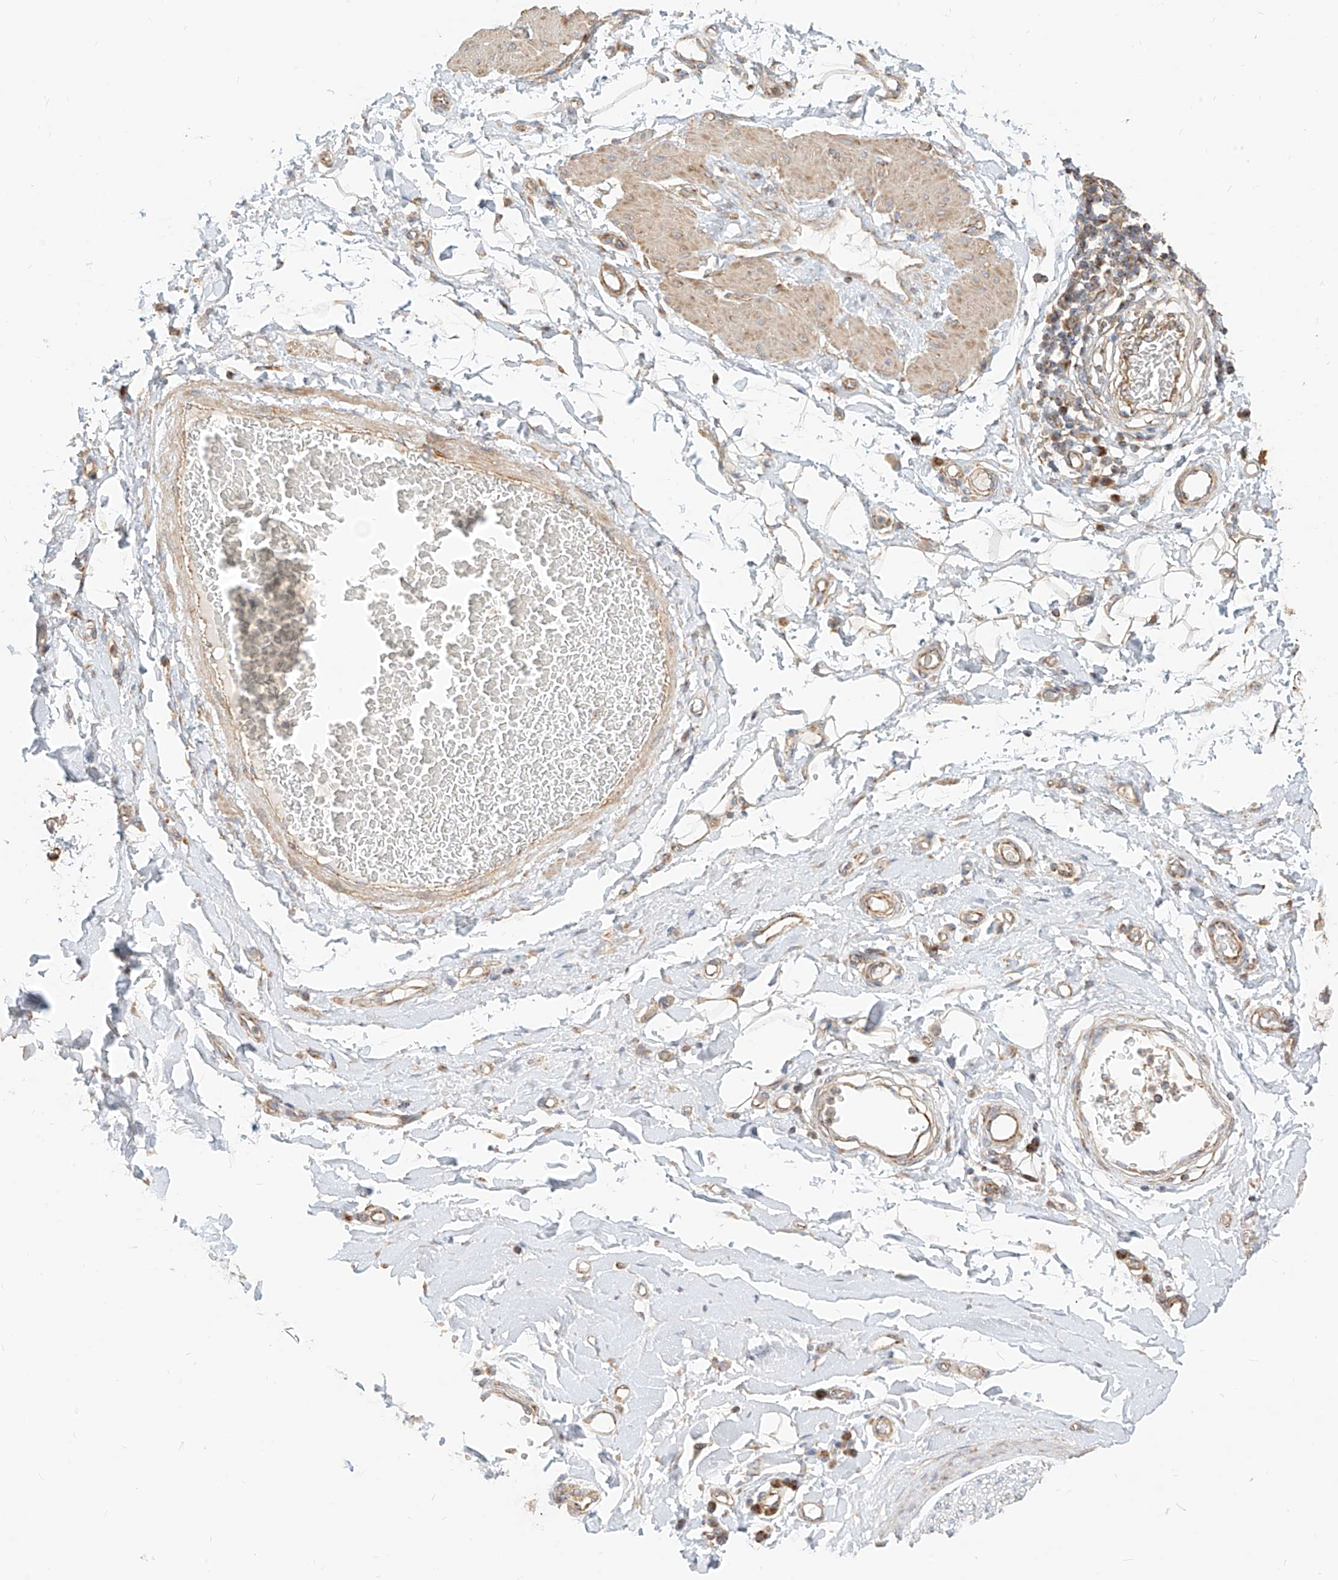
{"staining": {"intensity": "weak", "quantity": "25%-75%", "location": "cytoplasmic/membranous"}, "tissue": "adipose tissue", "cell_type": "Adipocytes", "image_type": "normal", "snomed": [{"axis": "morphology", "description": "Normal tissue, NOS"}, {"axis": "morphology", "description": "Adenocarcinoma, NOS"}, {"axis": "topography", "description": "Stomach, upper"}, {"axis": "topography", "description": "Peripheral nerve tissue"}], "caption": "IHC (DAB) staining of normal human adipose tissue reveals weak cytoplasmic/membranous protein staining in about 25%-75% of adipocytes.", "gene": "PLCL1", "patient": {"sex": "male", "age": 62}}